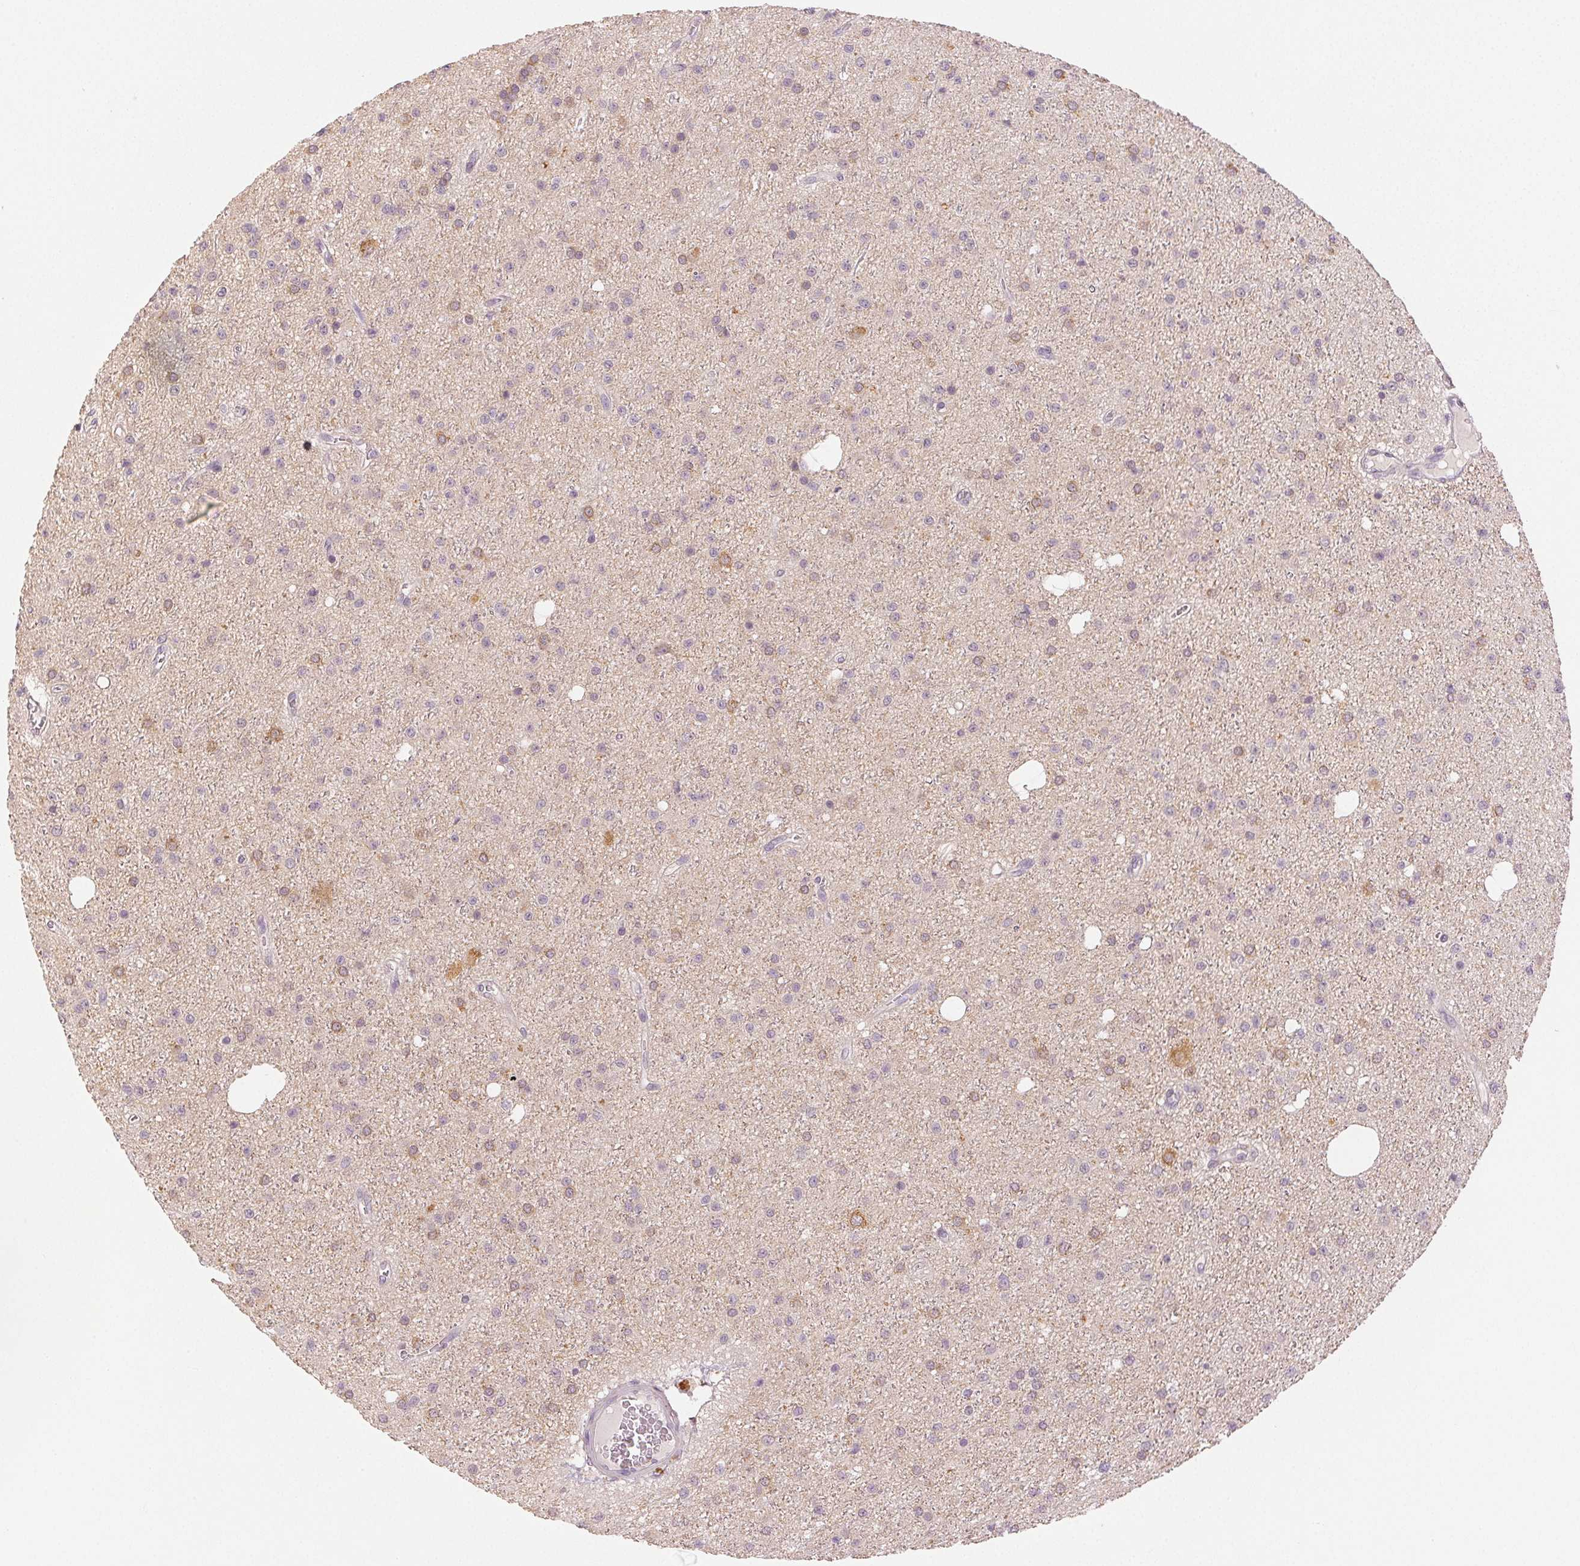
{"staining": {"intensity": "weak", "quantity": "<25%", "location": "cytoplasmic/membranous"}, "tissue": "glioma", "cell_type": "Tumor cells", "image_type": "cancer", "snomed": [{"axis": "morphology", "description": "Glioma, malignant, Low grade"}, {"axis": "topography", "description": "Brain"}], "caption": "IHC of malignant glioma (low-grade) shows no expression in tumor cells.", "gene": "MAP1LC3A", "patient": {"sex": "male", "age": 27}}